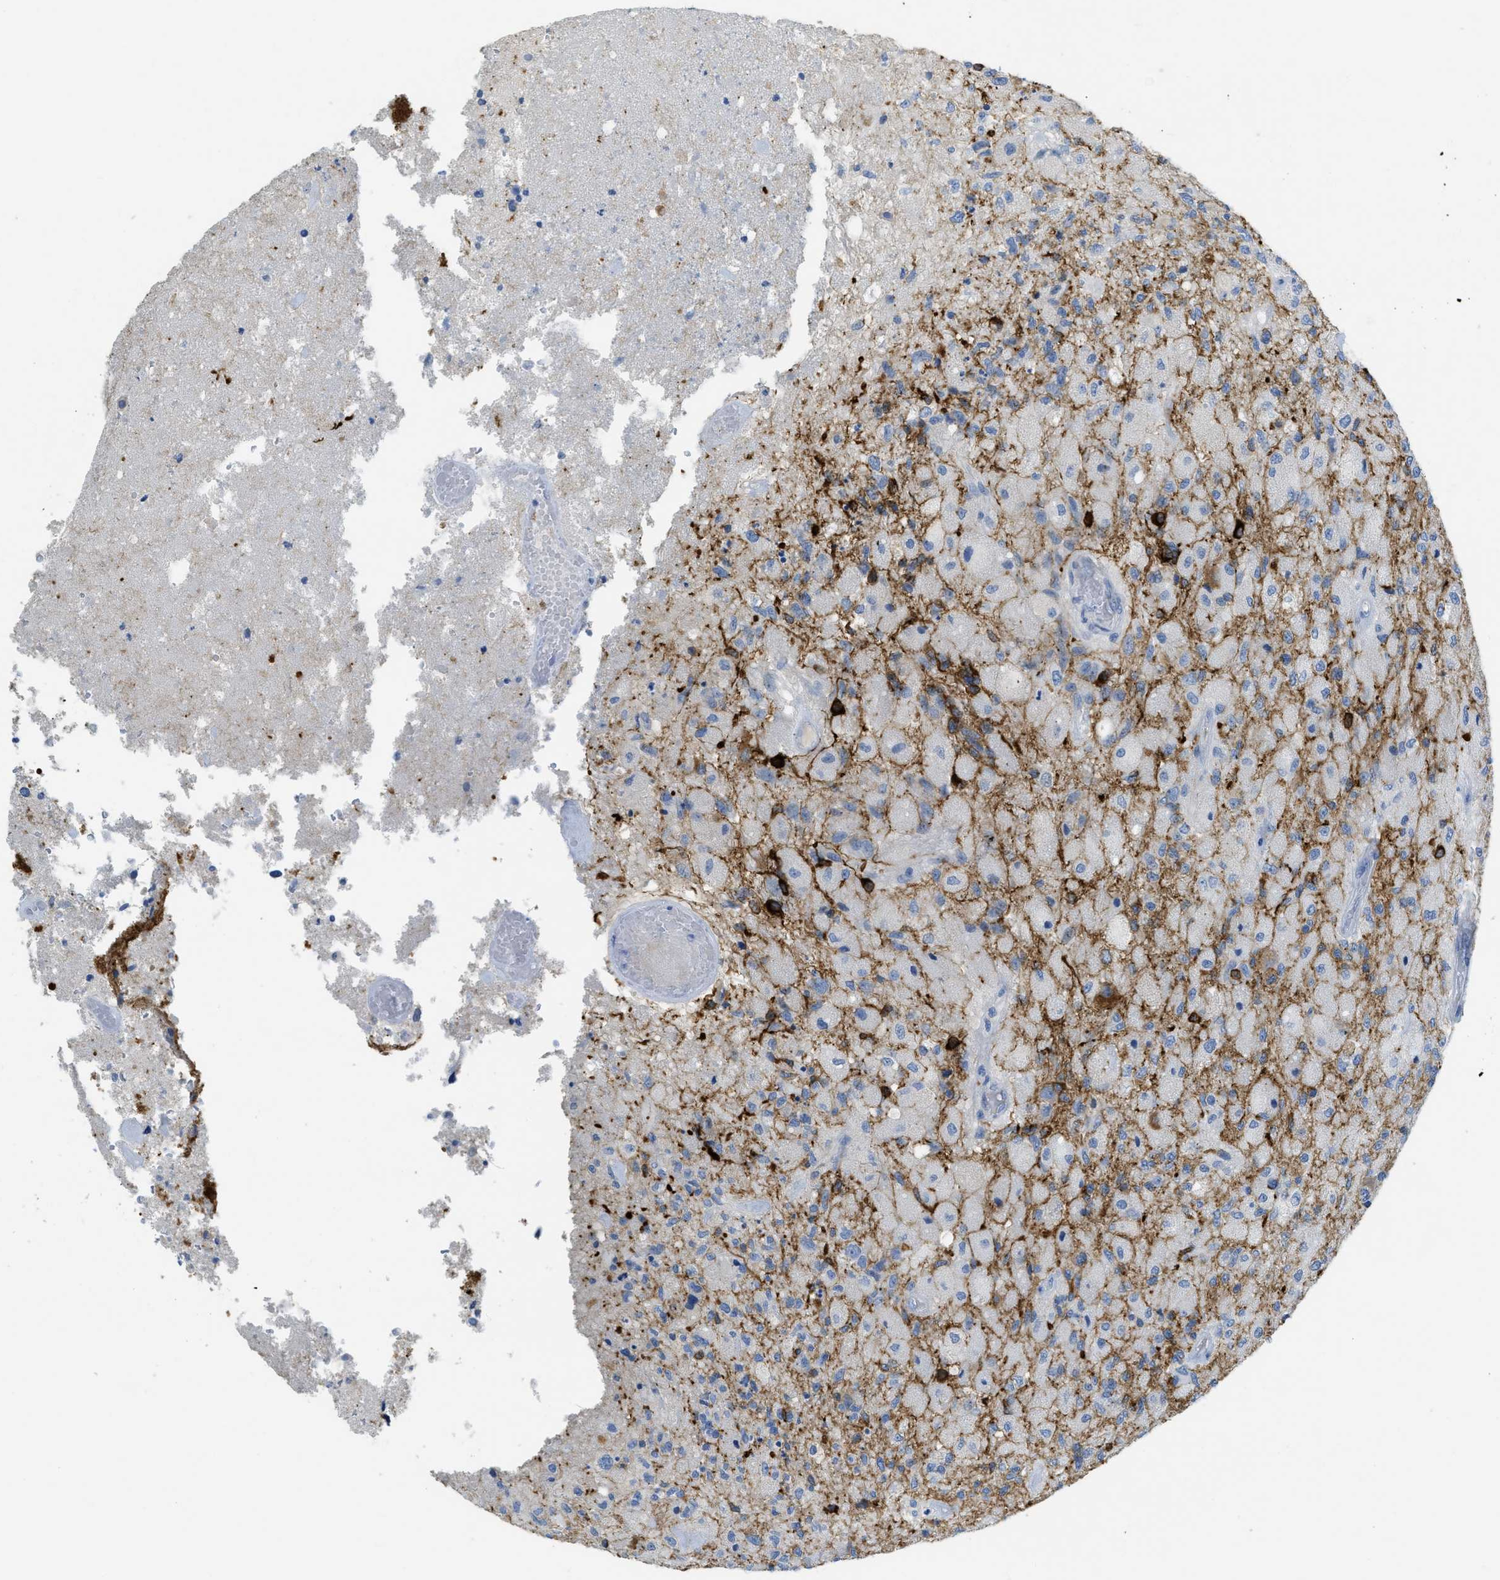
{"staining": {"intensity": "strong", "quantity": "<25%", "location": "cytoplasmic/membranous"}, "tissue": "glioma", "cell_type": "Tumor cells", "image_type": "cancer", "snomed": [{"axis": "morphology", "description": "Normal tissue, NOS"}, {"axis": "morphology", "description": "Glioma, malignant, High grade"}, {"axis": "topography", "description": "Cerebral cortex"}], "caption": "A high-resolution micrograph shows immunohistochemistry staining of malignant glioma (high-grade), which exhibits strong cytoplasmic/membranous positivity in about <25% of tumor cells.", "gene": "CNNM4", "patient": {"sex": "male", "age": 77}}